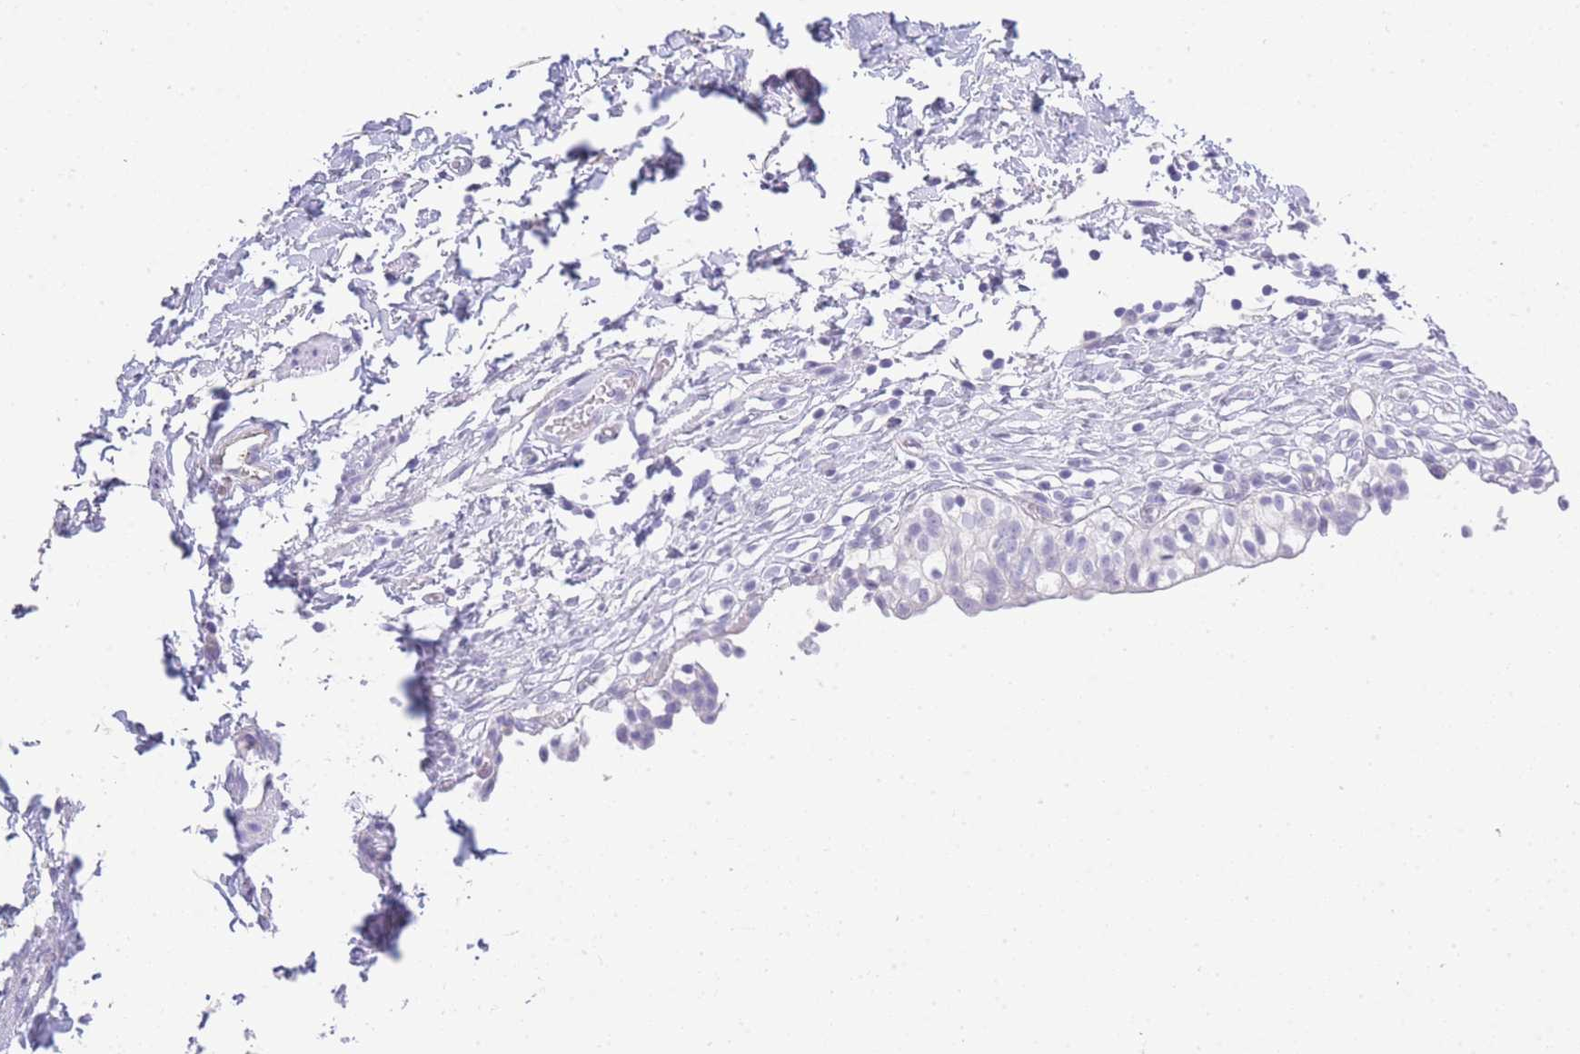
{"staining": {"intensity": "negative", "quantity": "none", "location": "none"}, "tissue": "urinary bladder", "cell_type": "Urothelial cells", "image_type": "normal", "snomed": [{"axis": "morphology", "description": "Normal tissue, NOS"}, {"axis": "topography", "description": "Urinary bladder"}, {"axis": "topography", "description": "Peripheral nerve tissue"}], "caption": "Urothelial cells are negative for brown protein staining in normal urinary bladder. The staining is performed using DAB (3,3'-diaminobenzidine) brown chromogen with nuclei counter-stained in using hematoxylin.", "gene": "RHO", "patient": {"sex": "male", "age": 55}}